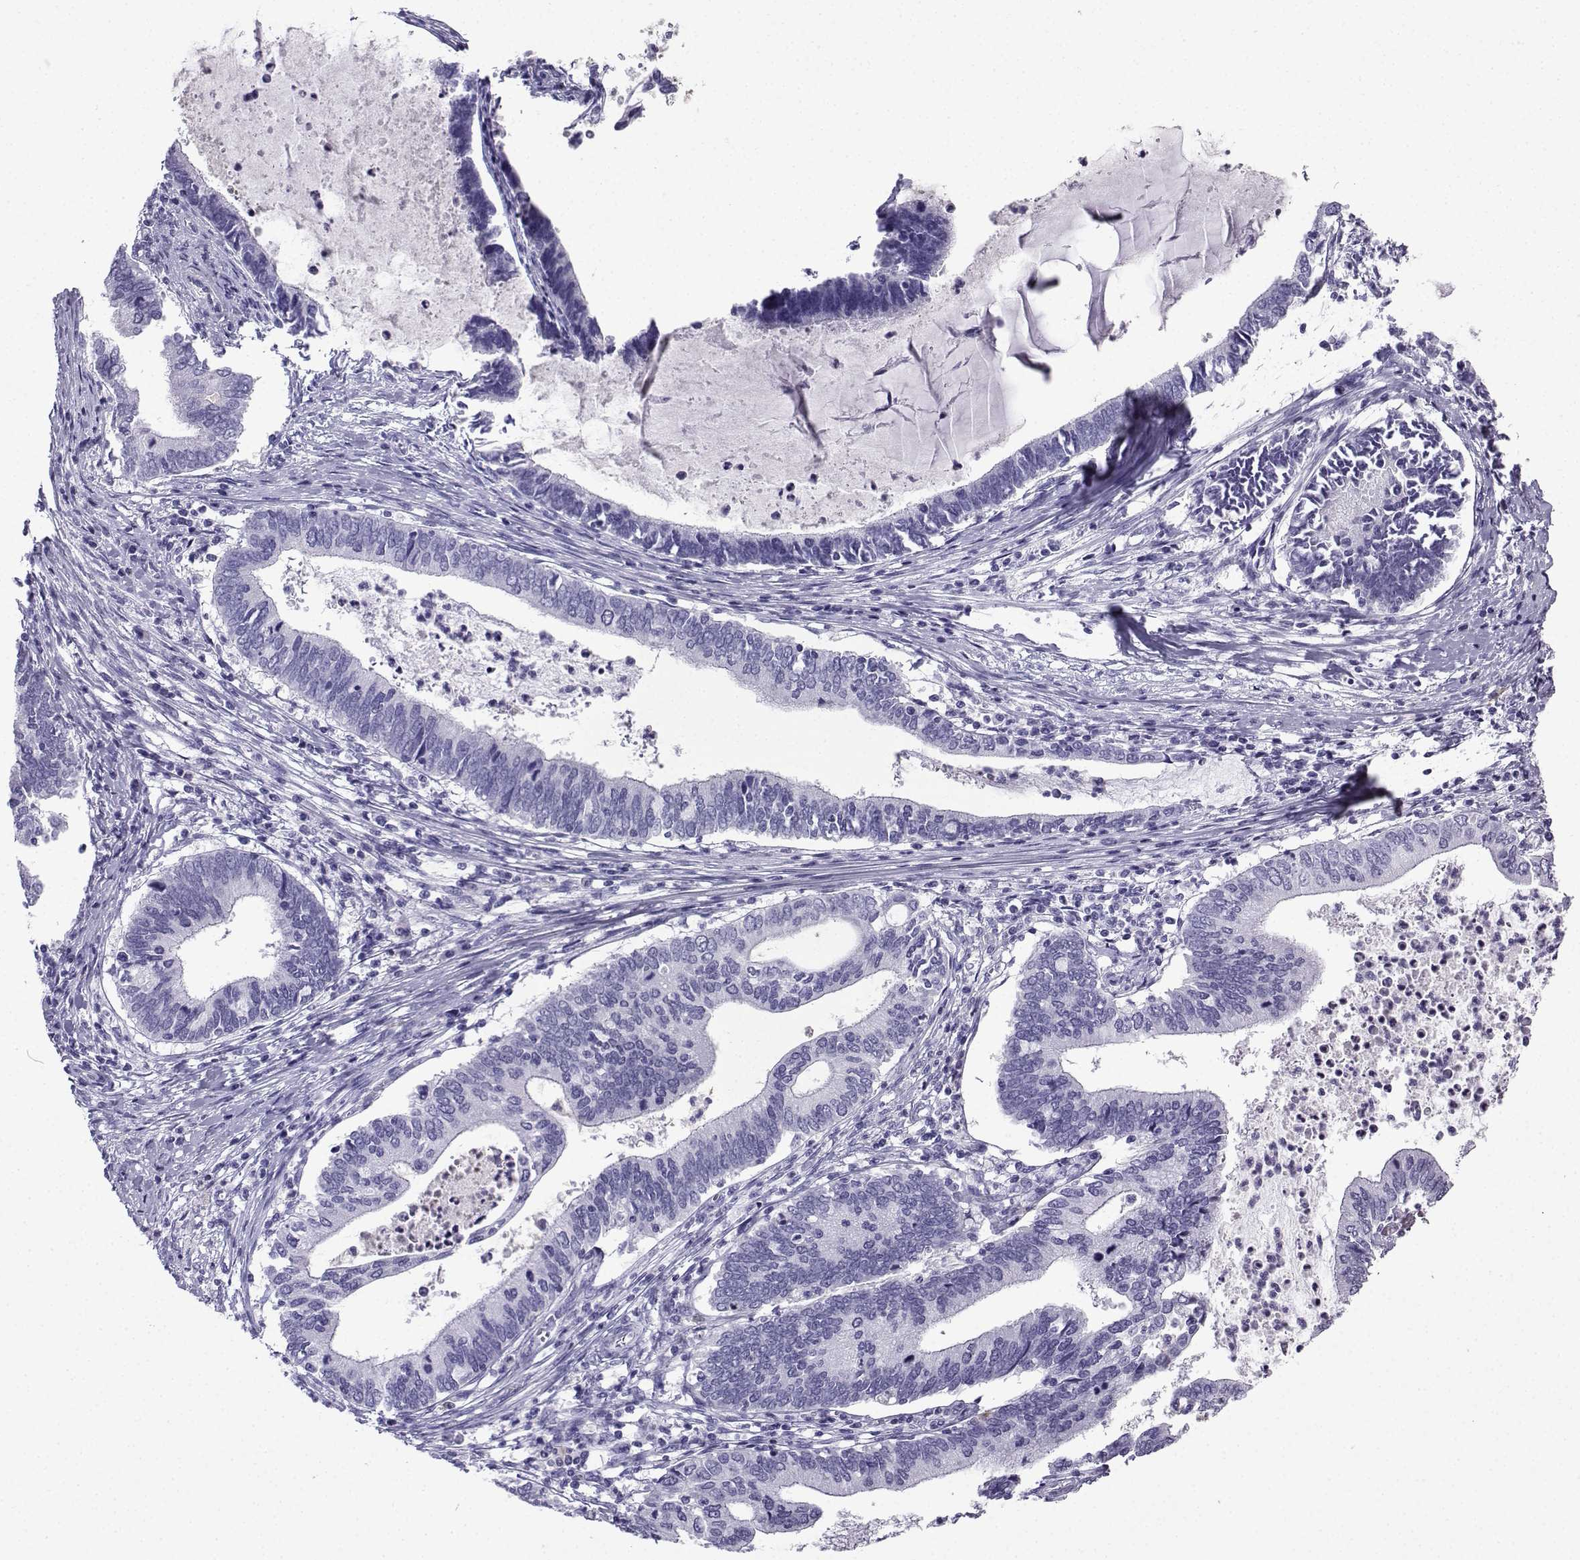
{"staining": {"intensity": "negative", "quantity": "none", "location": "none"}, "tissue": "cervical cancer", "cell_type": "Tumor cells", "image_type": "cancer", "snomed": [{"axis": "morphology", "description": "Adenocarcinoma, NOS"}, {"axis": "topography", "description": "Cervix"}], "caption": "Immunohistochemistry (IHC) of cervical cancer (adenocarcinoma) exhibits no expression in tumor cells.", "gene": "SLC18A2", "patient": {"sex": "female", "age": 42}}